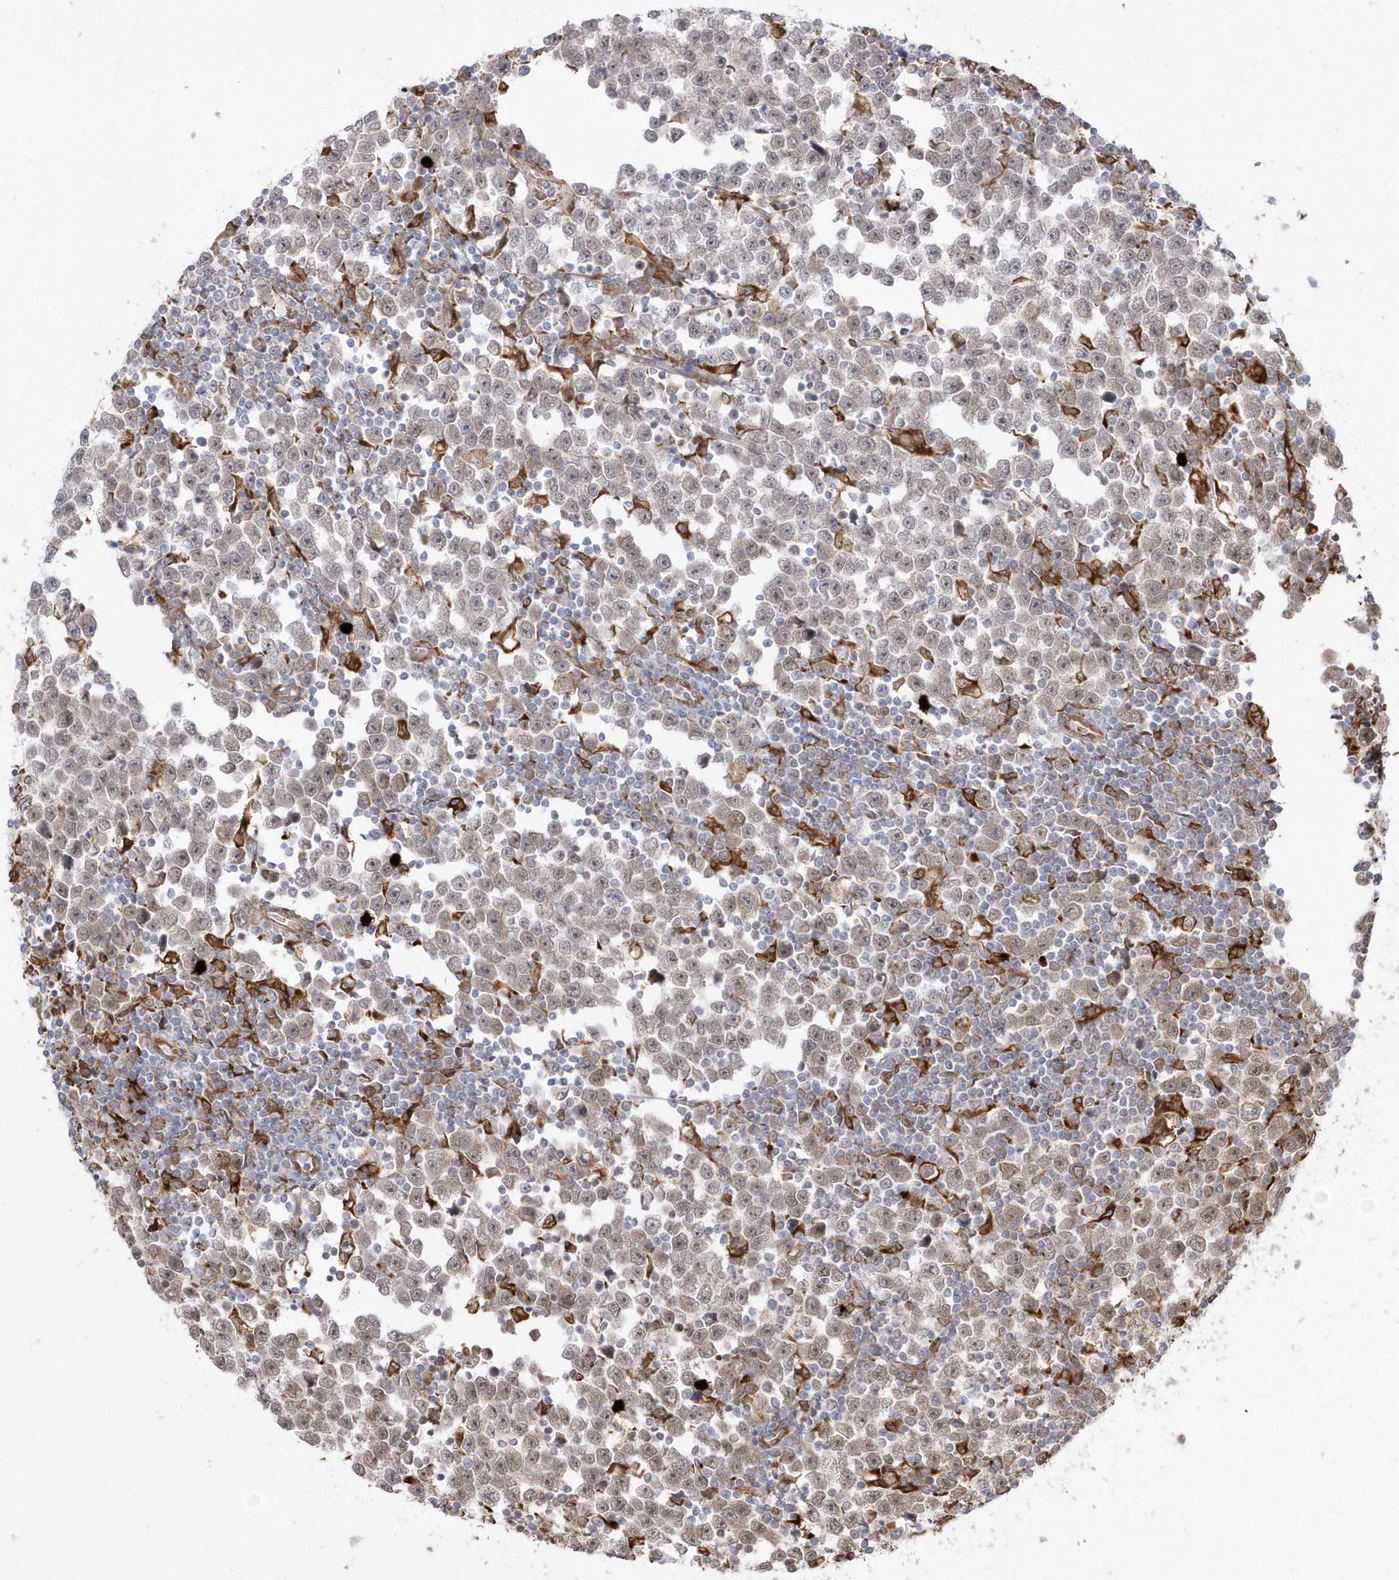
{"staining": {"intensity": "weak", "quantity": "<25%", "location": "cytoplasmic/membranous,nuclear"}, "tissue": "testis cancer", "cell_type": "Tumor cells", "image_type": "cancer", "snomed": [{"axis": "morphology", "description": "Normal tissue, NOS"}, {"axis": "morphology", "description": "Seminoma, NOS"}, {"axis": "topography", "description": "Testis"}], "caption": "IHC photomicrograph of neoplastic tissue: testis seminoma stained with DAB exhibits no significant protein staining in tumor cells.", "gene": "EPC2", "patient": {"sex": "male", "age": 43}}